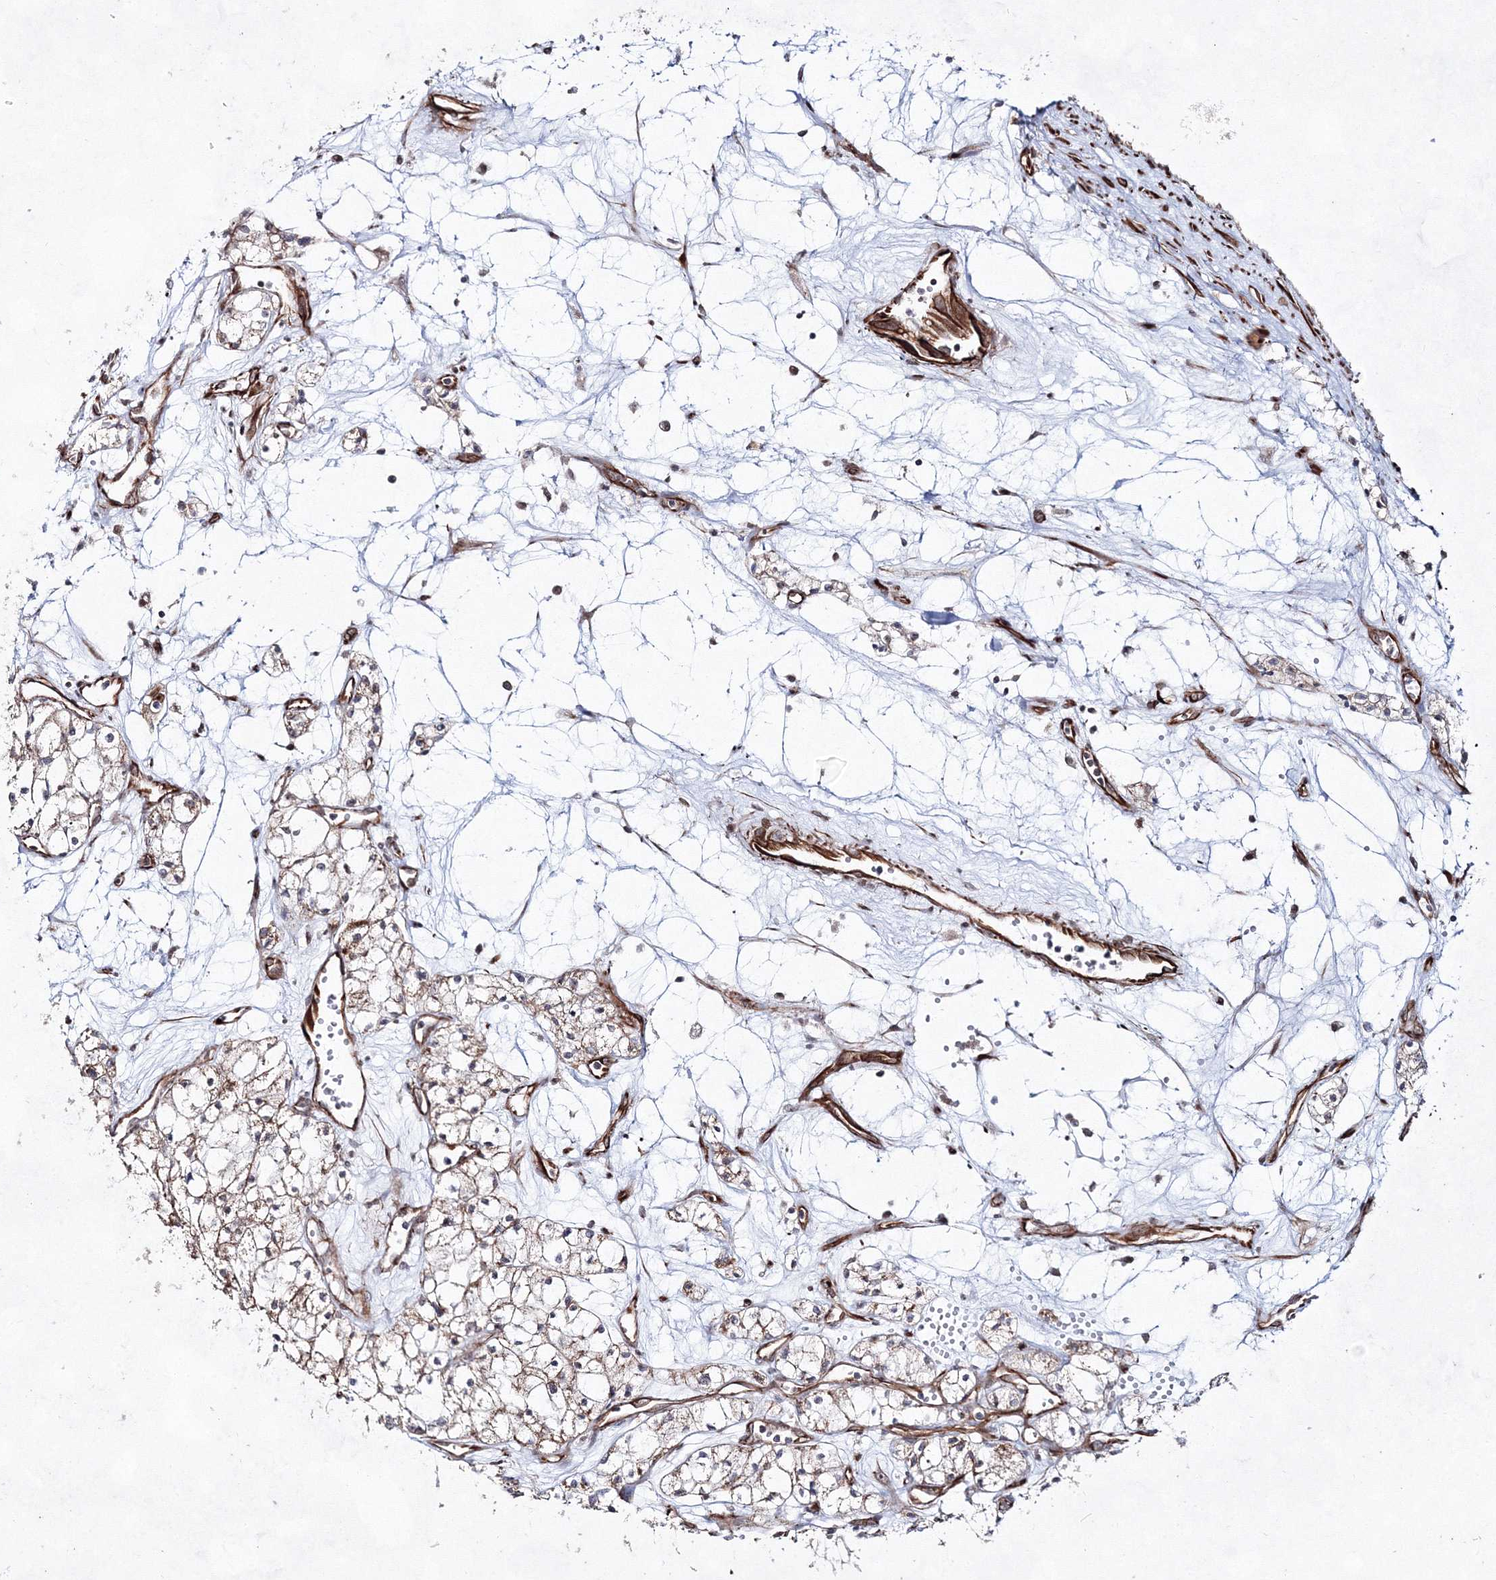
{"staining": {"intensity": "weak", "quantity": ">75%", "location": "cytoplasmic/membranous"}, "tissue": "renal cancer", "cell_type": "Tumor cells", "image_type": "cancer", "snomed": [{"axis": "morphology", "description": "Adenocarcinoma, NOS"}, {"axis": "topography", "description": "Kidney"}], "caption": "Weak cytoplasmic/membranous protein expression is seen in about >75% of tumor cells in renal cancer.", "gene": "SNIP1", "patient": {"sex": "male", "age": 59}}